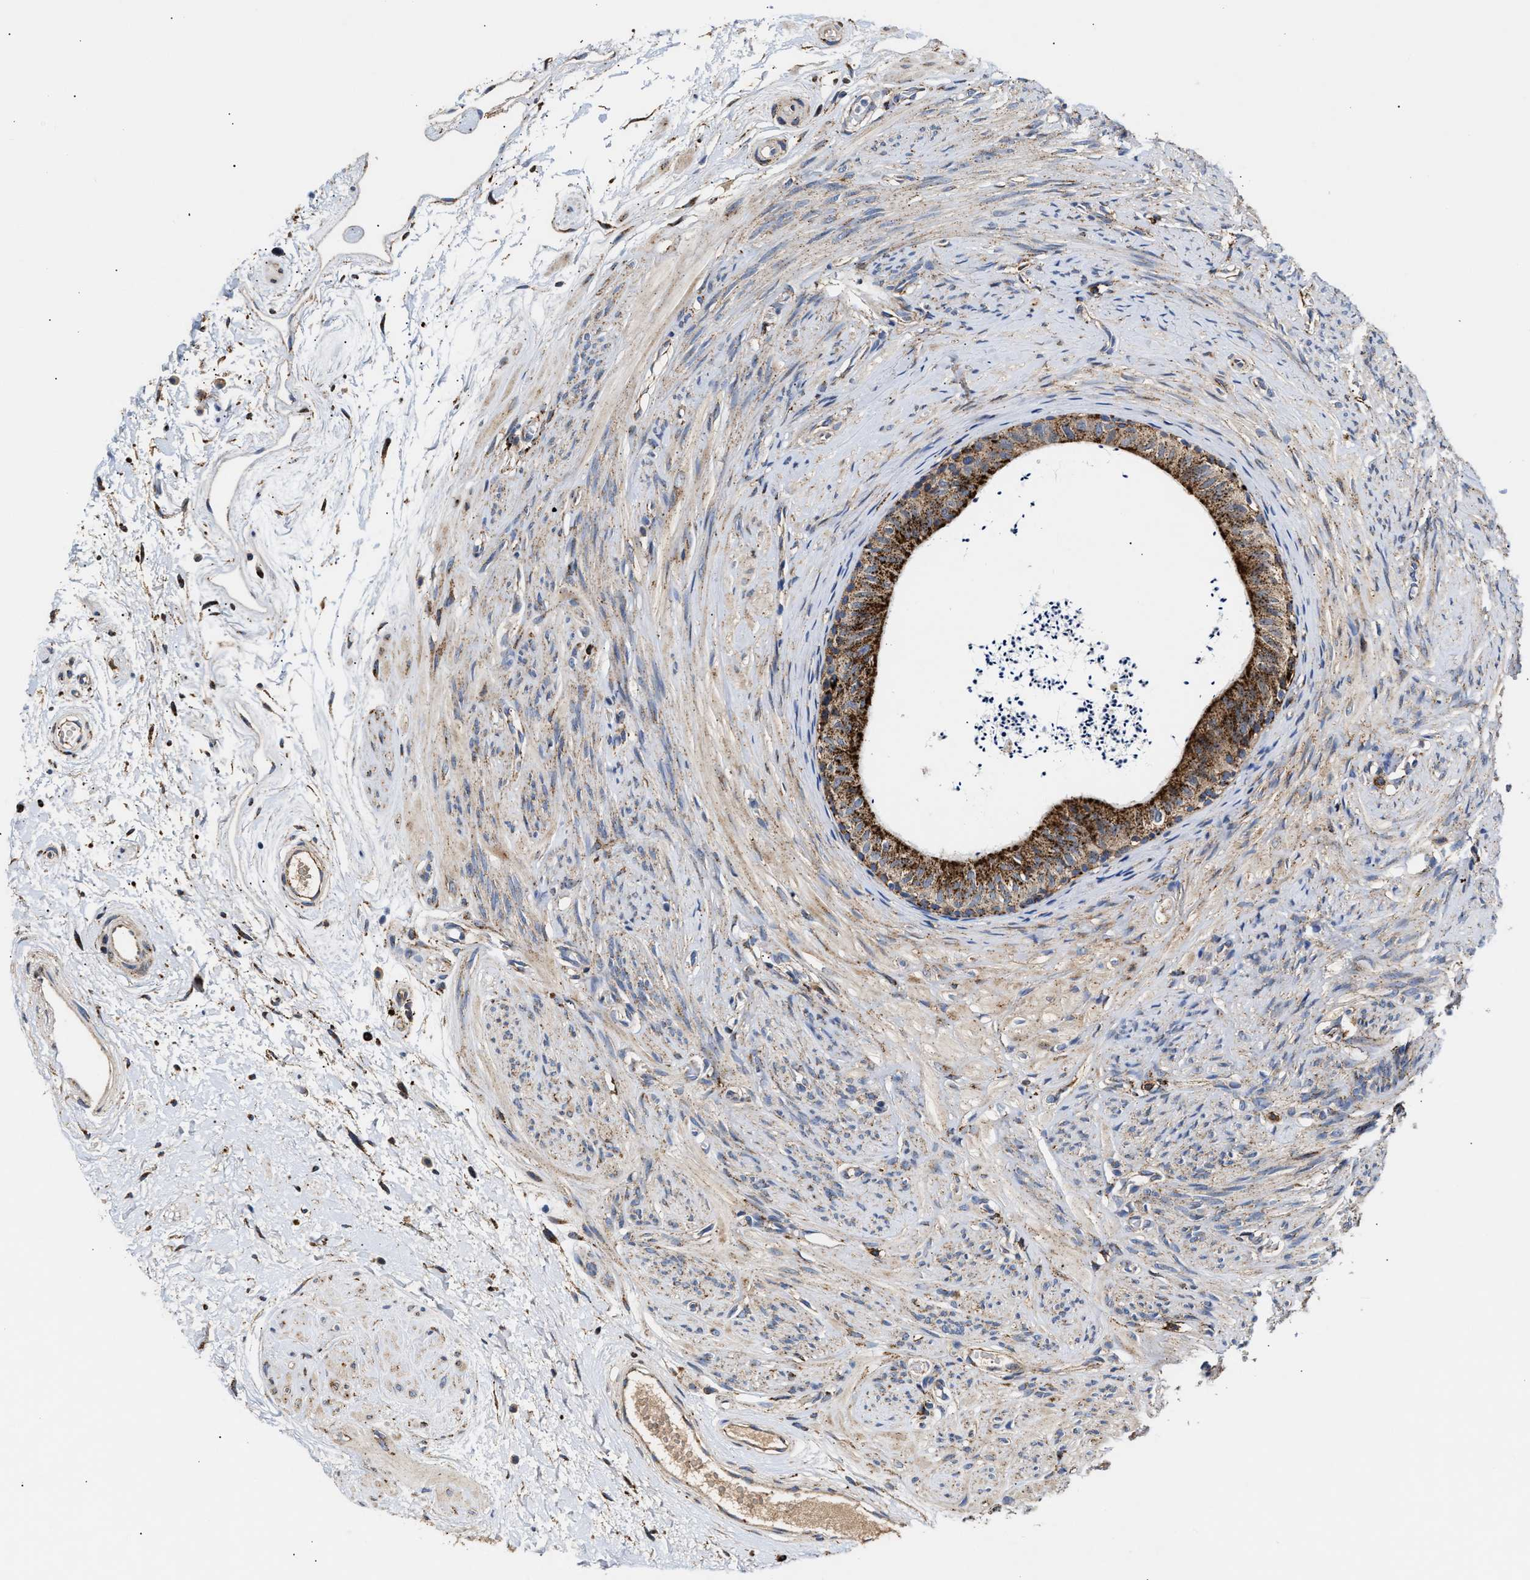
{"staining": {"intensity": "strong", "quantity": ">75%", "location": "cytoplasmic/membranous"}, "tissue": "epididymis", "cell_type": "Glandular cells", "image_type": "normal", "snomed": [{"axis": "morphology", "description": "Normal tissue, NOS"}, {"axis": "topography", "description": "Epididymis"}], "caption": "The photomicrograph reveals a brown stain indicating the presence of a protein in the cytoplasmic/membranous of glandular cells in epididymis.", "gene": "CCDC146", "patient": {"sex": "male", "age": 56}}